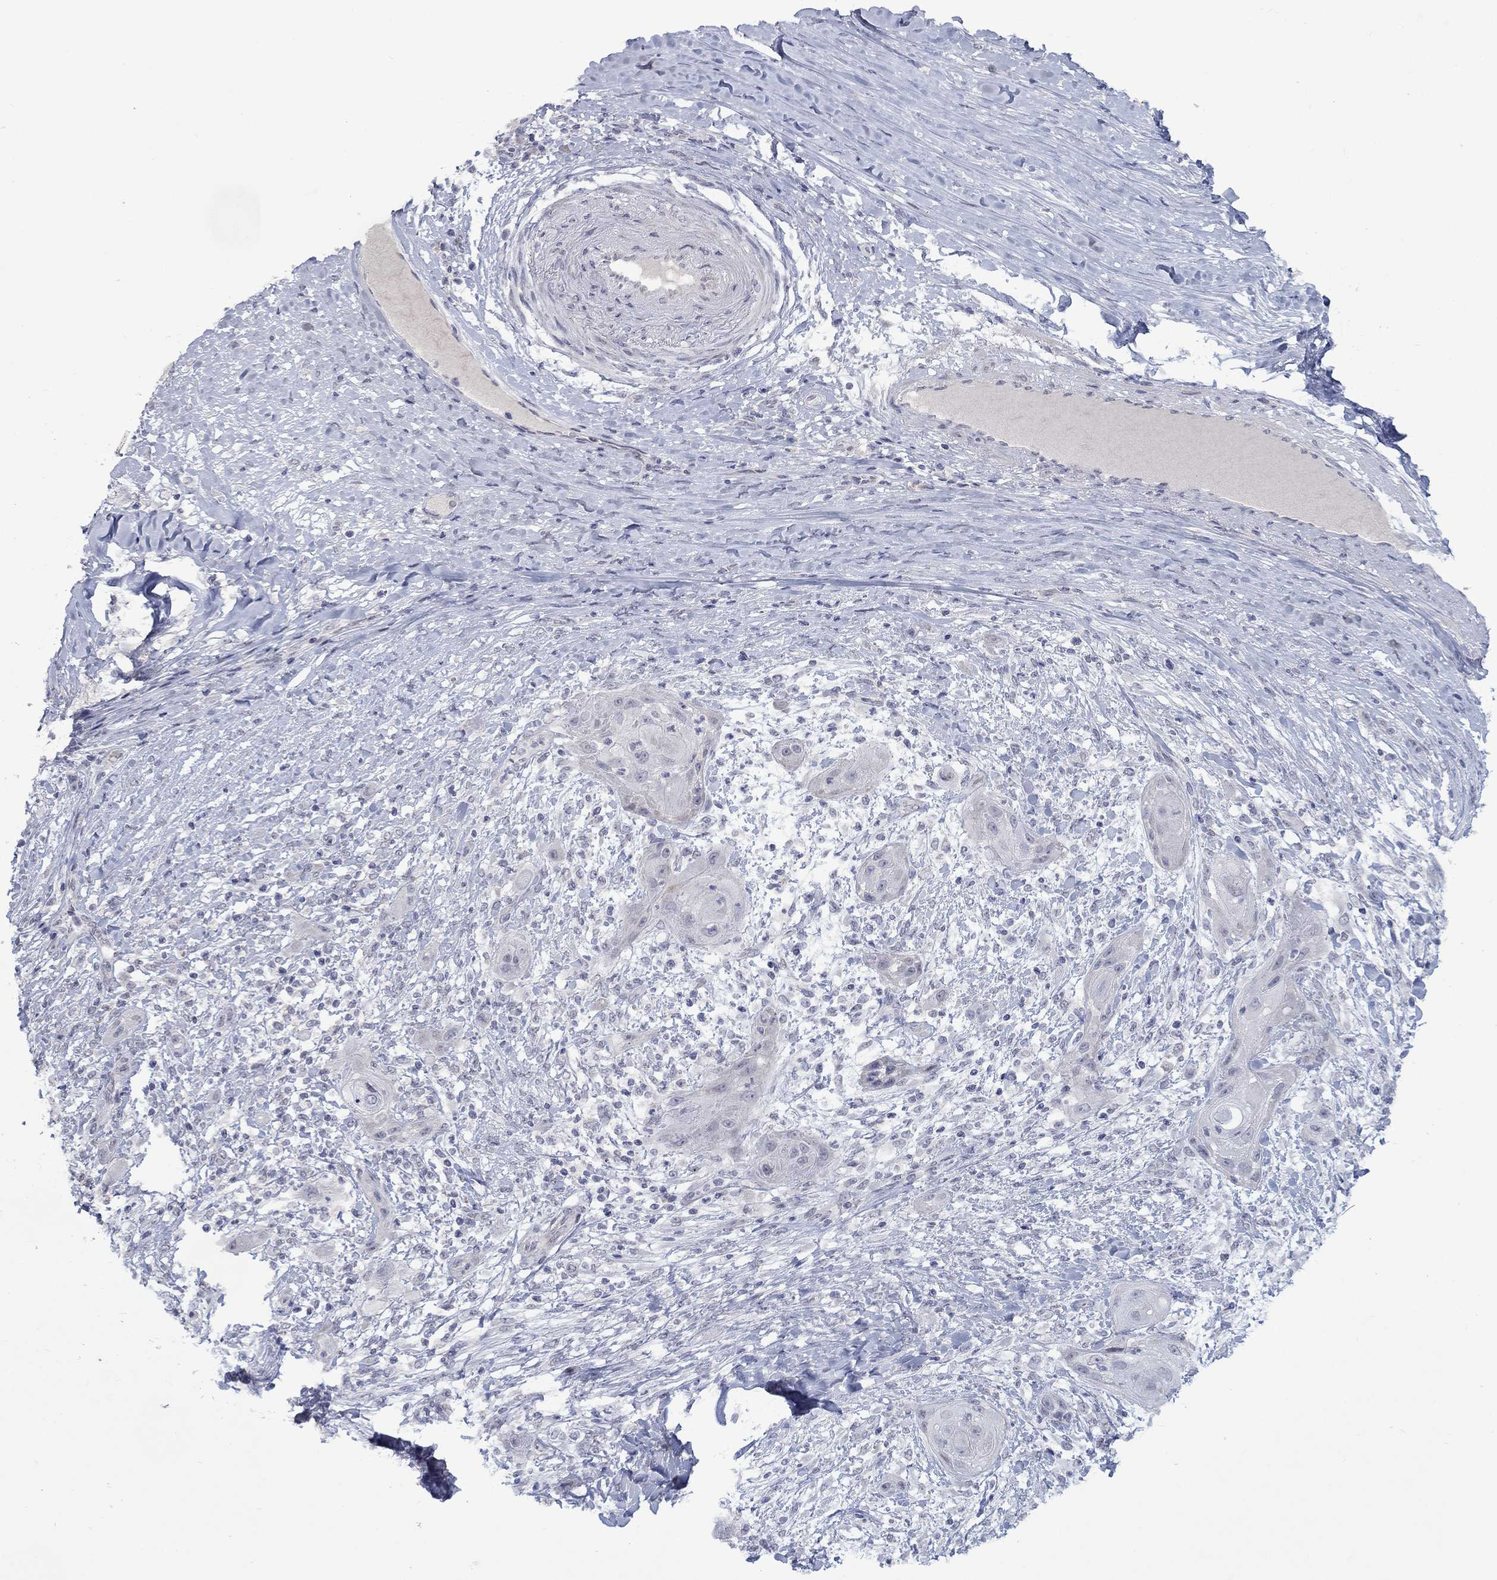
{"staining": {"intensity": "negative", "quantity": "none", "location": "none"}, "tissue": "skin cancer", "cell_type": "Tumor cells", "image_type": "cancer", "snomed": [{"axis": "morphology", "description": "Squamous cell carcinoma, NOS"}, {"axis": "topography", "description": "Skin"}], "caption": "Image shows no protein staining in tumor cells of skin squamous cell carcinoma tissue. The staining is performed using DAB (3,3'-diaminobenzidine) brown chromogen with nuclei counter-stained in using hematoxylin.", "gene": "KCNJ16", "patient": {"sex": "male", "age": 62}}